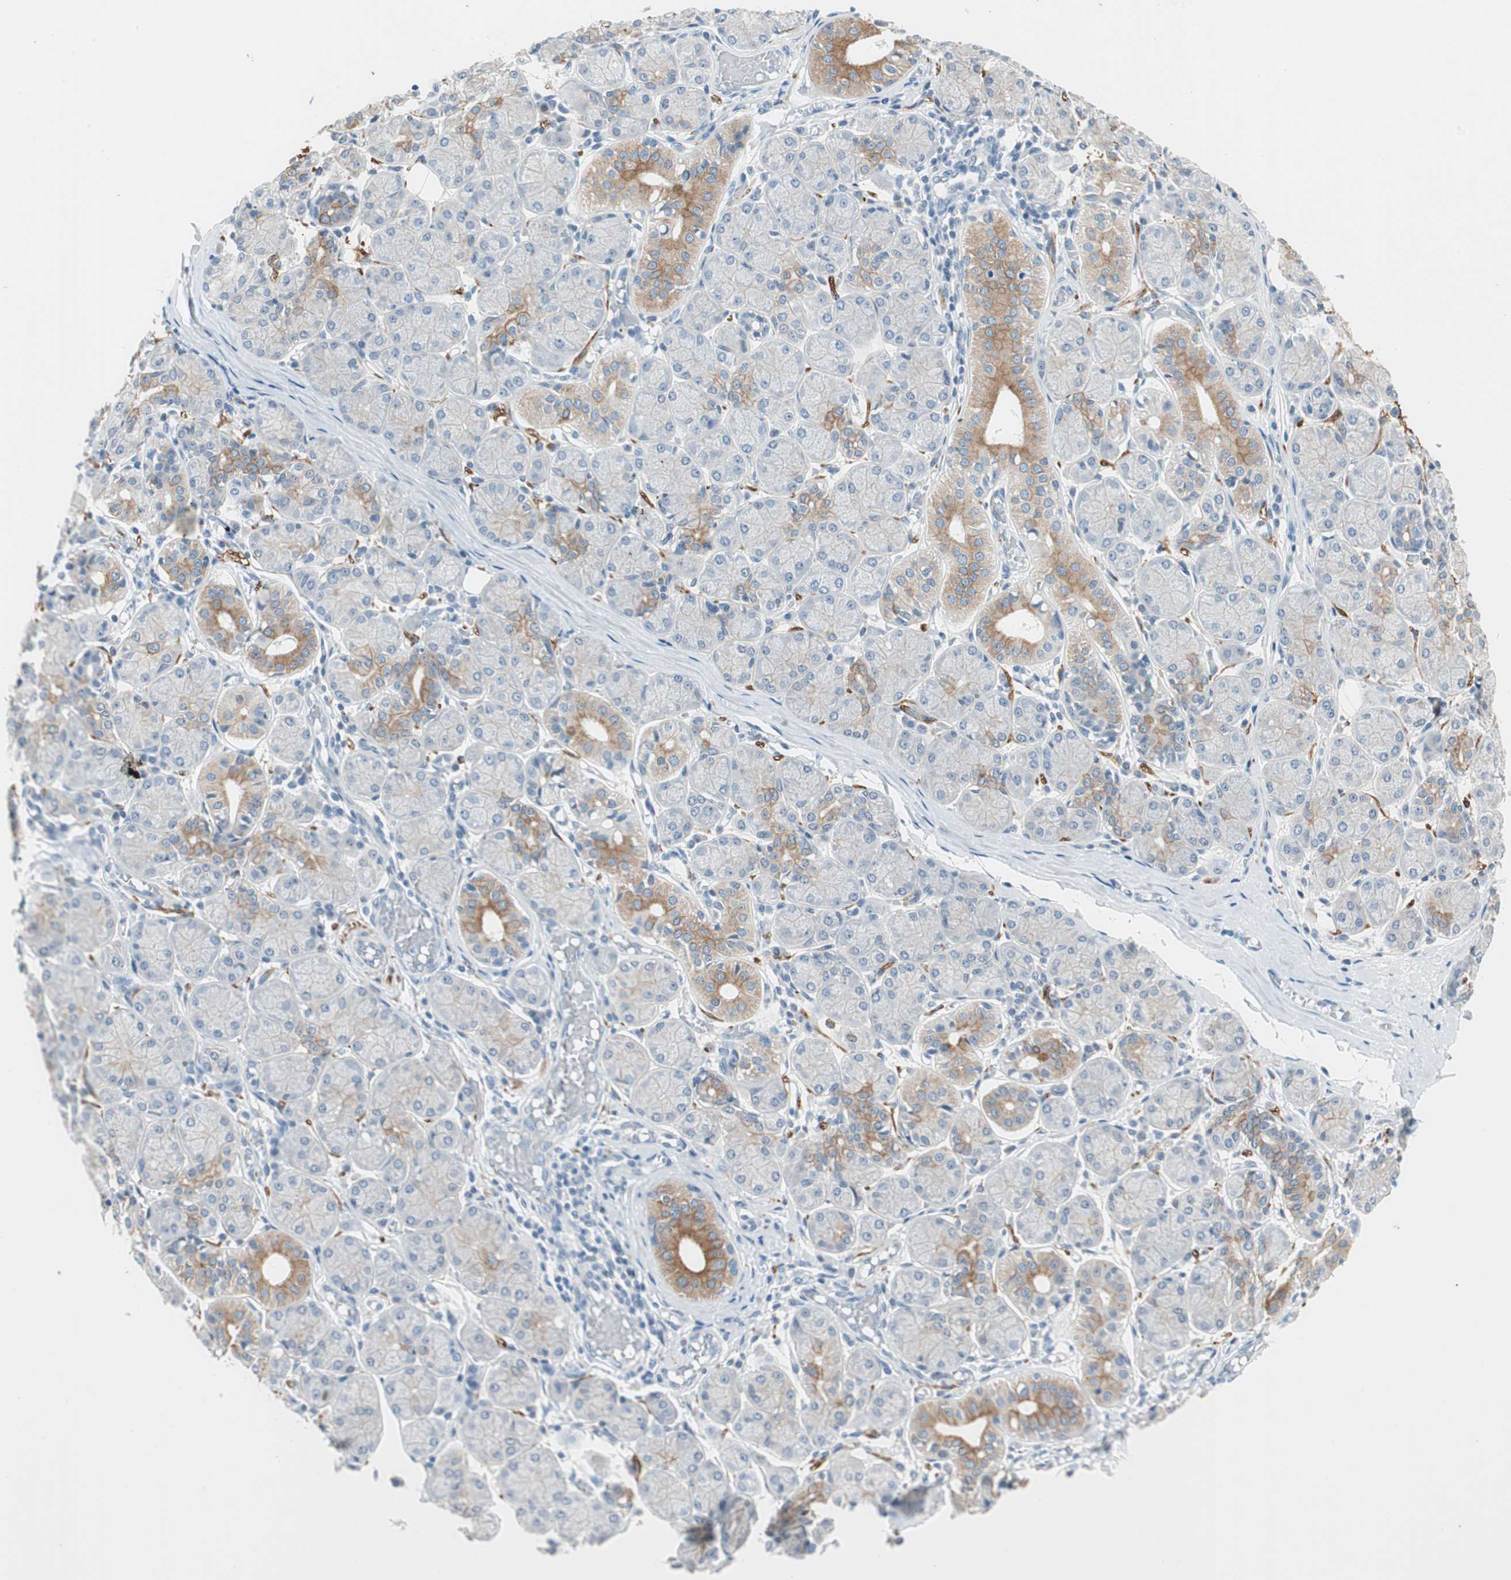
{"staining": {"intensity": "moderate", "quantity": "<25%", "location": "cytoplasmic/membranous"}, "tissue": "salivary gland", "cell_type": "Glandular cells", "image_type": "normal", "snomed": [{"axis": "morphology", "description": "Normal tissue, NOS"}, {"axis": "topography", "description": "Salivary gland"}], "caption": "Protein staining displays moderate cytoplasmic/membranous expression in approximately <25% of glandular cells in unremarkable salivary gland.", "gene": "GNAO1", "patient": {"sex": "female", "age": 24}}